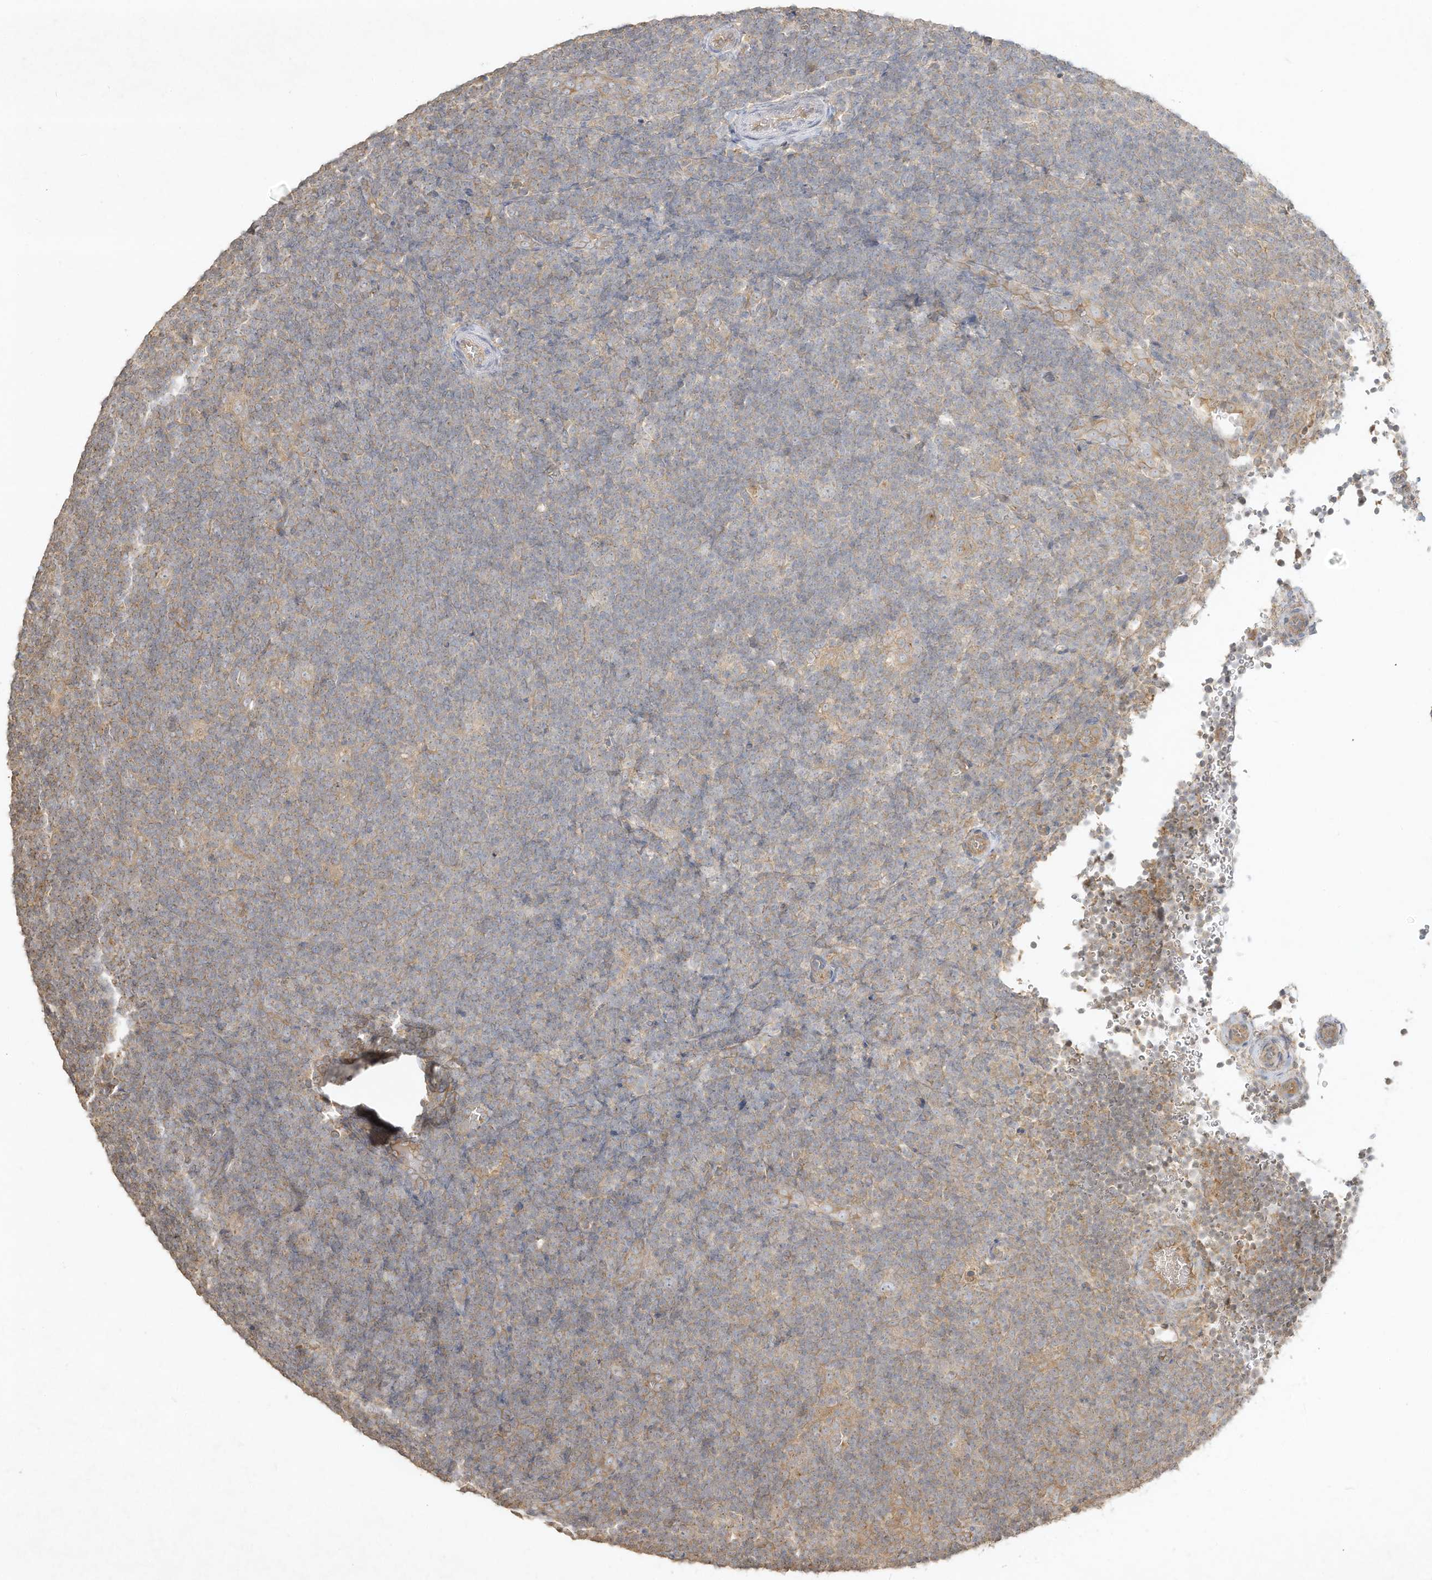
{"staining": {"intensity": "weak", "quantity": "<25%", "location": "cytoplasmic/membranous"}, "tissue": "lymphoma", "cell_type": "Tumor cells", "image_type": "cancer", "snomed": [{"axis": "morphology", "description": "Hodgkin's disease, NOS"}, {"axis": "topography", "description": "Lymph node"}], "caption": "Micrograph shows no significant protein staining in tumor cells of Hodgkin's disease. (DAB (3,3'-diaminobenzidine) IHC with hematoxylin counter stain).", "gene": "DYNC1I2", "patient": {"sex": "female", "age": 57}}